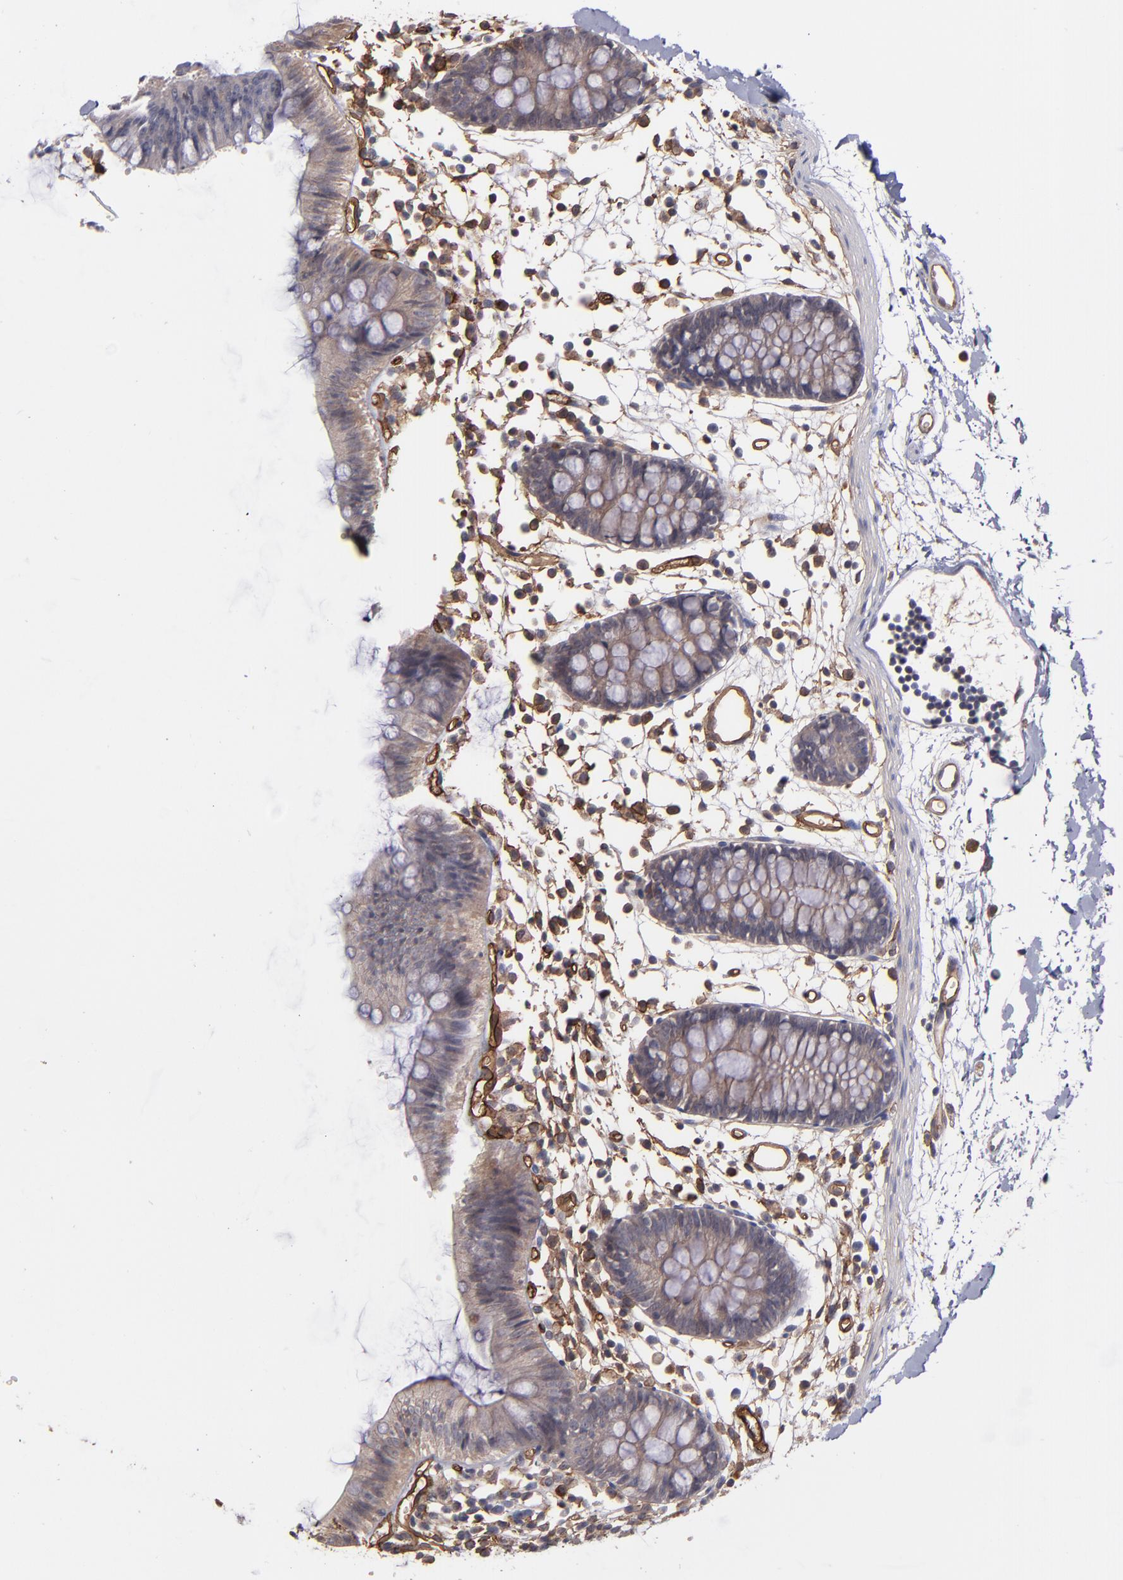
{"staining": {"intensity": "moderate", "quantity": ">75%", "location": "cytoplasmic/membranous"}, "tissue": "colon", "cell_type": "Endothelial cells", "image_type": "normal", "snomed": [{"axis": "morphology", "description": "Normal tissue, NOS"}, {"axis": "topography", "description": "Colon"}], "caption": "Human colon stained for a protein (brown) reveals moderate cytoplasmic/membranous positive positivity in approximately >75% of endothelial cells.", "gene": "ICAM1", "patient": {"sex": "male", "age": 14}}